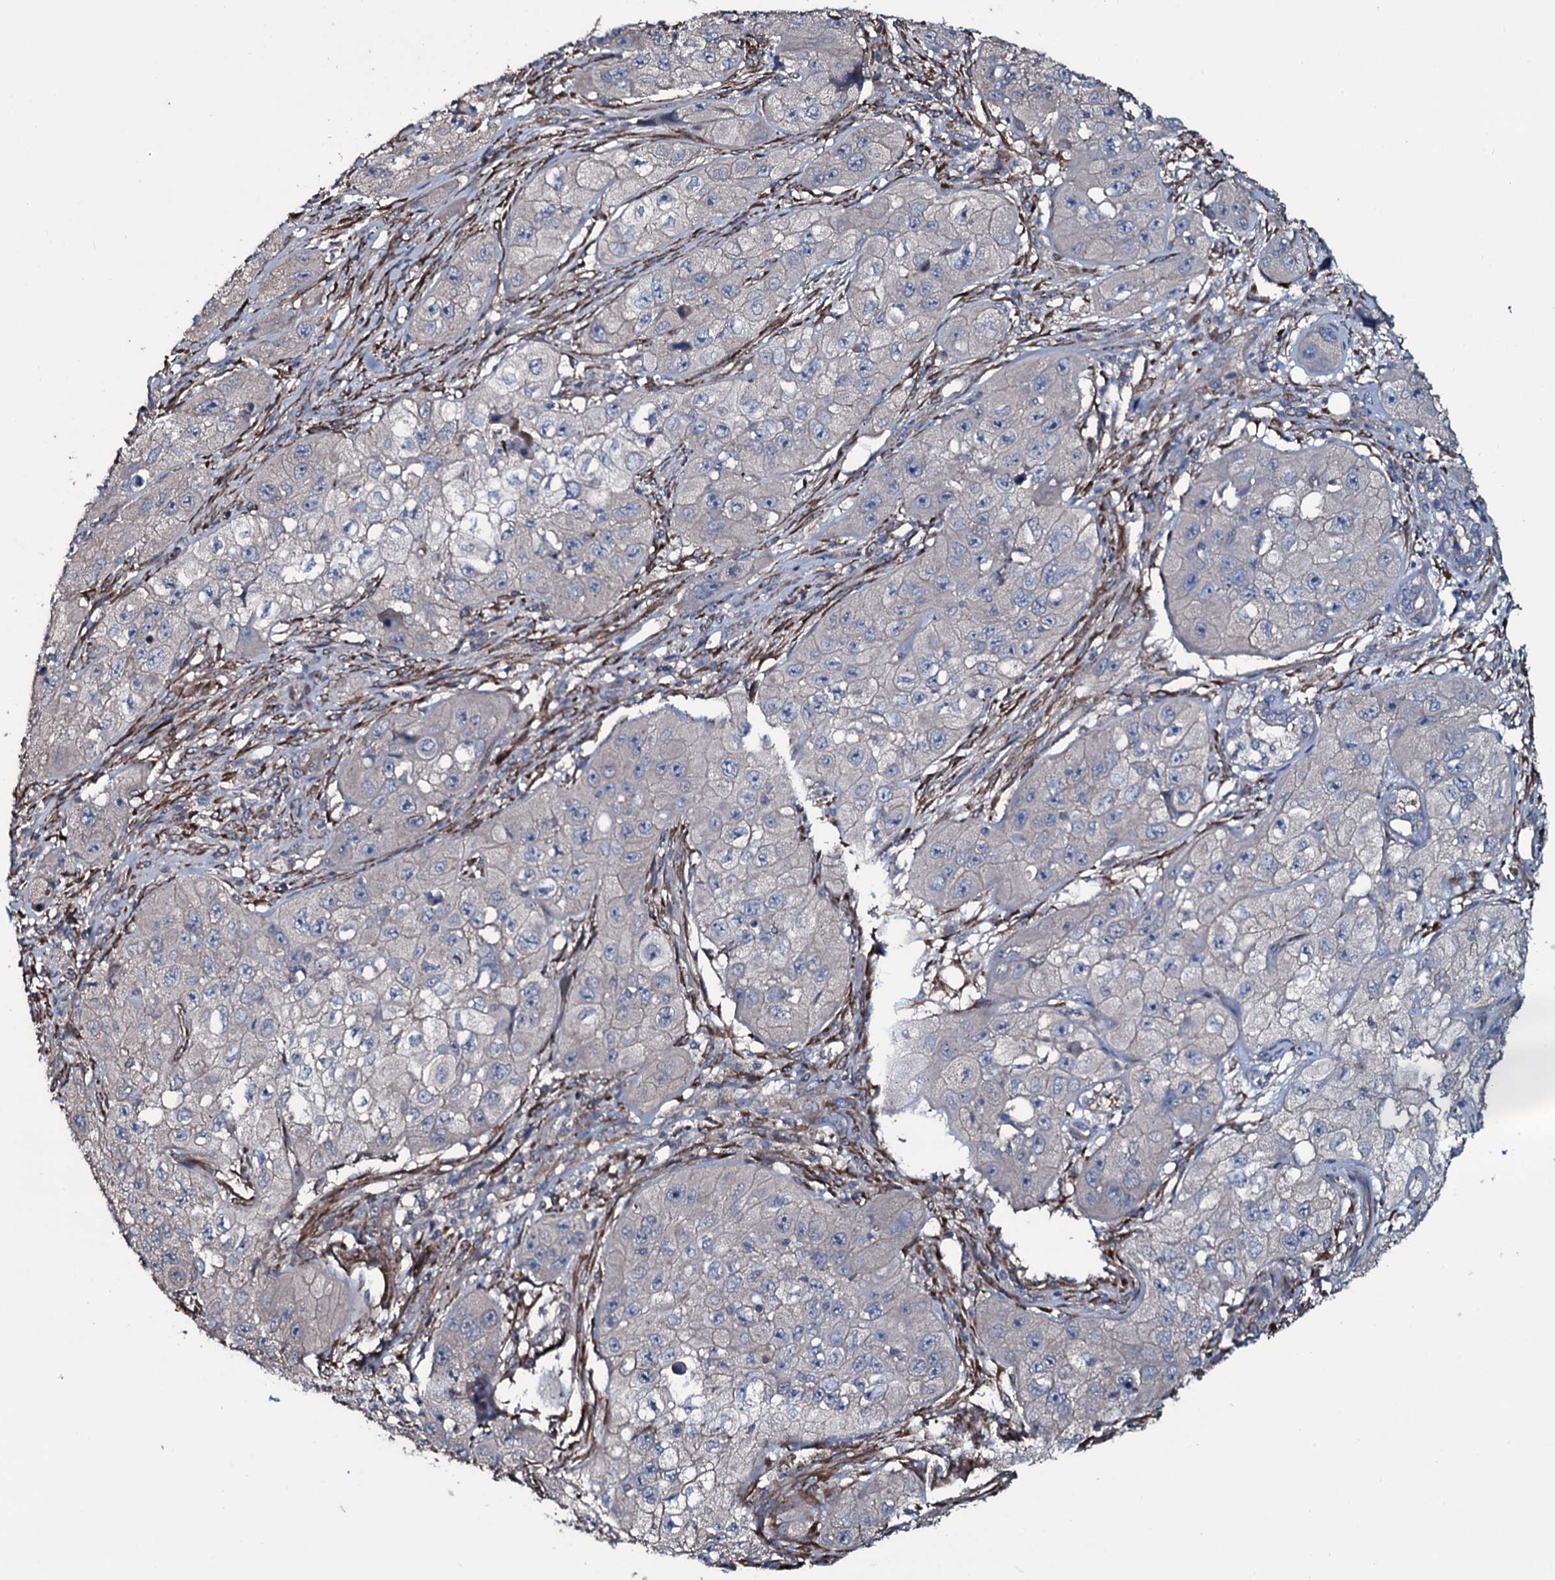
{"staining": {"intensity": "negative", "quantity": "none", "location": "none"}, "tissue": "skin cancer", "cell_type": "Tumor cells", "image_type": "cancer", "snomed": [{"axis": "morphology", "description": "Squamous cell carcinoma, NOS"}, {"axis": "topography", "description": "Skin"}, {"axis": "topography", "description": "Subcutis"}], "caption": "A high-resolution micrograph shows immunohistochemistry staining of skin squamous cell carcinoma, which displays no significant staining in tumor cells. (Stains: DAB immunohistochemistry with hematoxylin counter stain, Microscopy: brightfield microscopy at high magnification).", "gene": "WIPF3", "patient": {"sex": "male", "age": 73}}